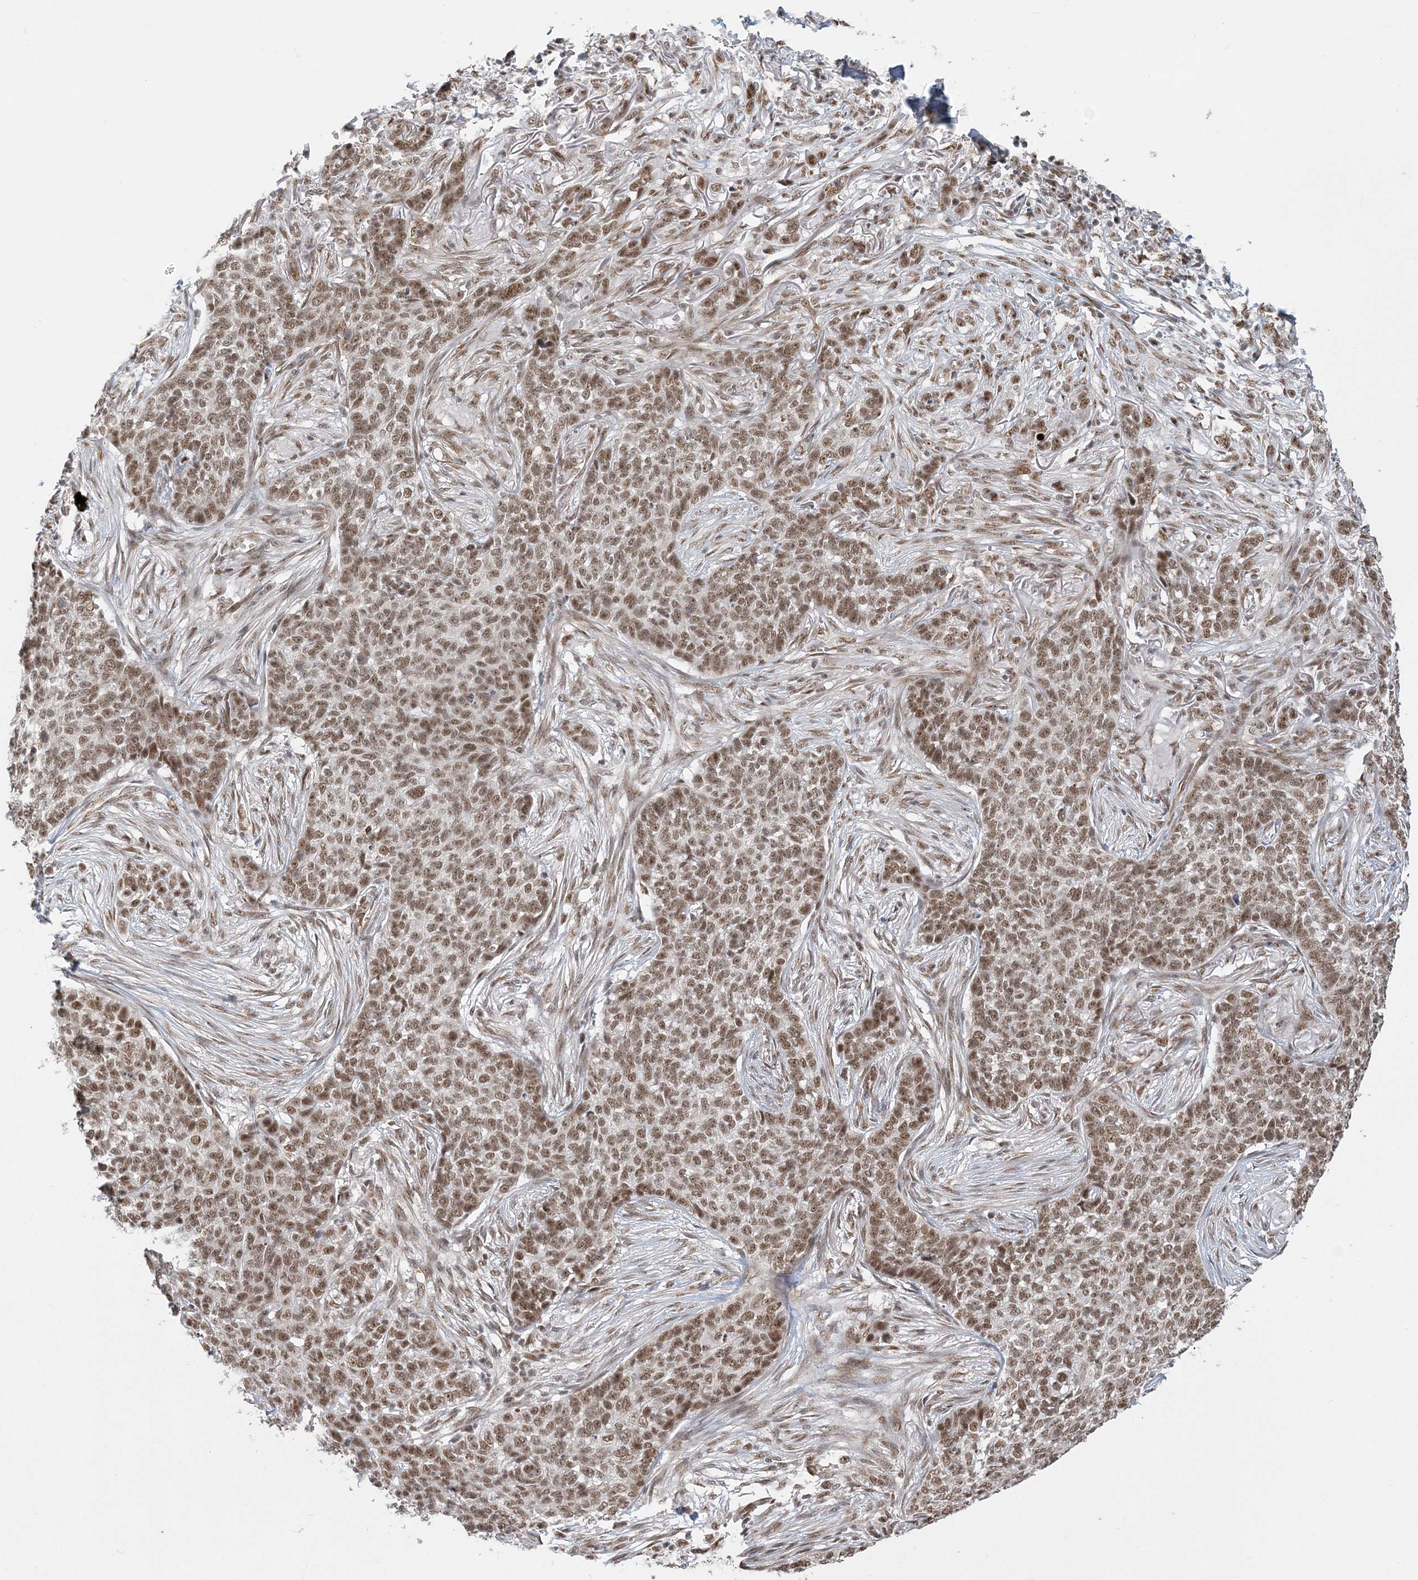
{"staining": {"intensity": "moderate", "quantity": ">75%", "location": "nuclear"}, "tissue": "skin cancer", "cell_type": "Tumor cells", "image_type": "cancer", "snomed": [{"axis": "morphology", "description": "Basal cell carcinoma"}, {"axis": "topography", "description": "Skin"}], "caption": "Immunohistochemical staining of human skin cancer (basal cell carcinoma) displays medium levels of moderate nuclear positivity in about >75% of tumor cells.", "gene": "PLRG1", "patient": {"sex": "male", "age": 85}}